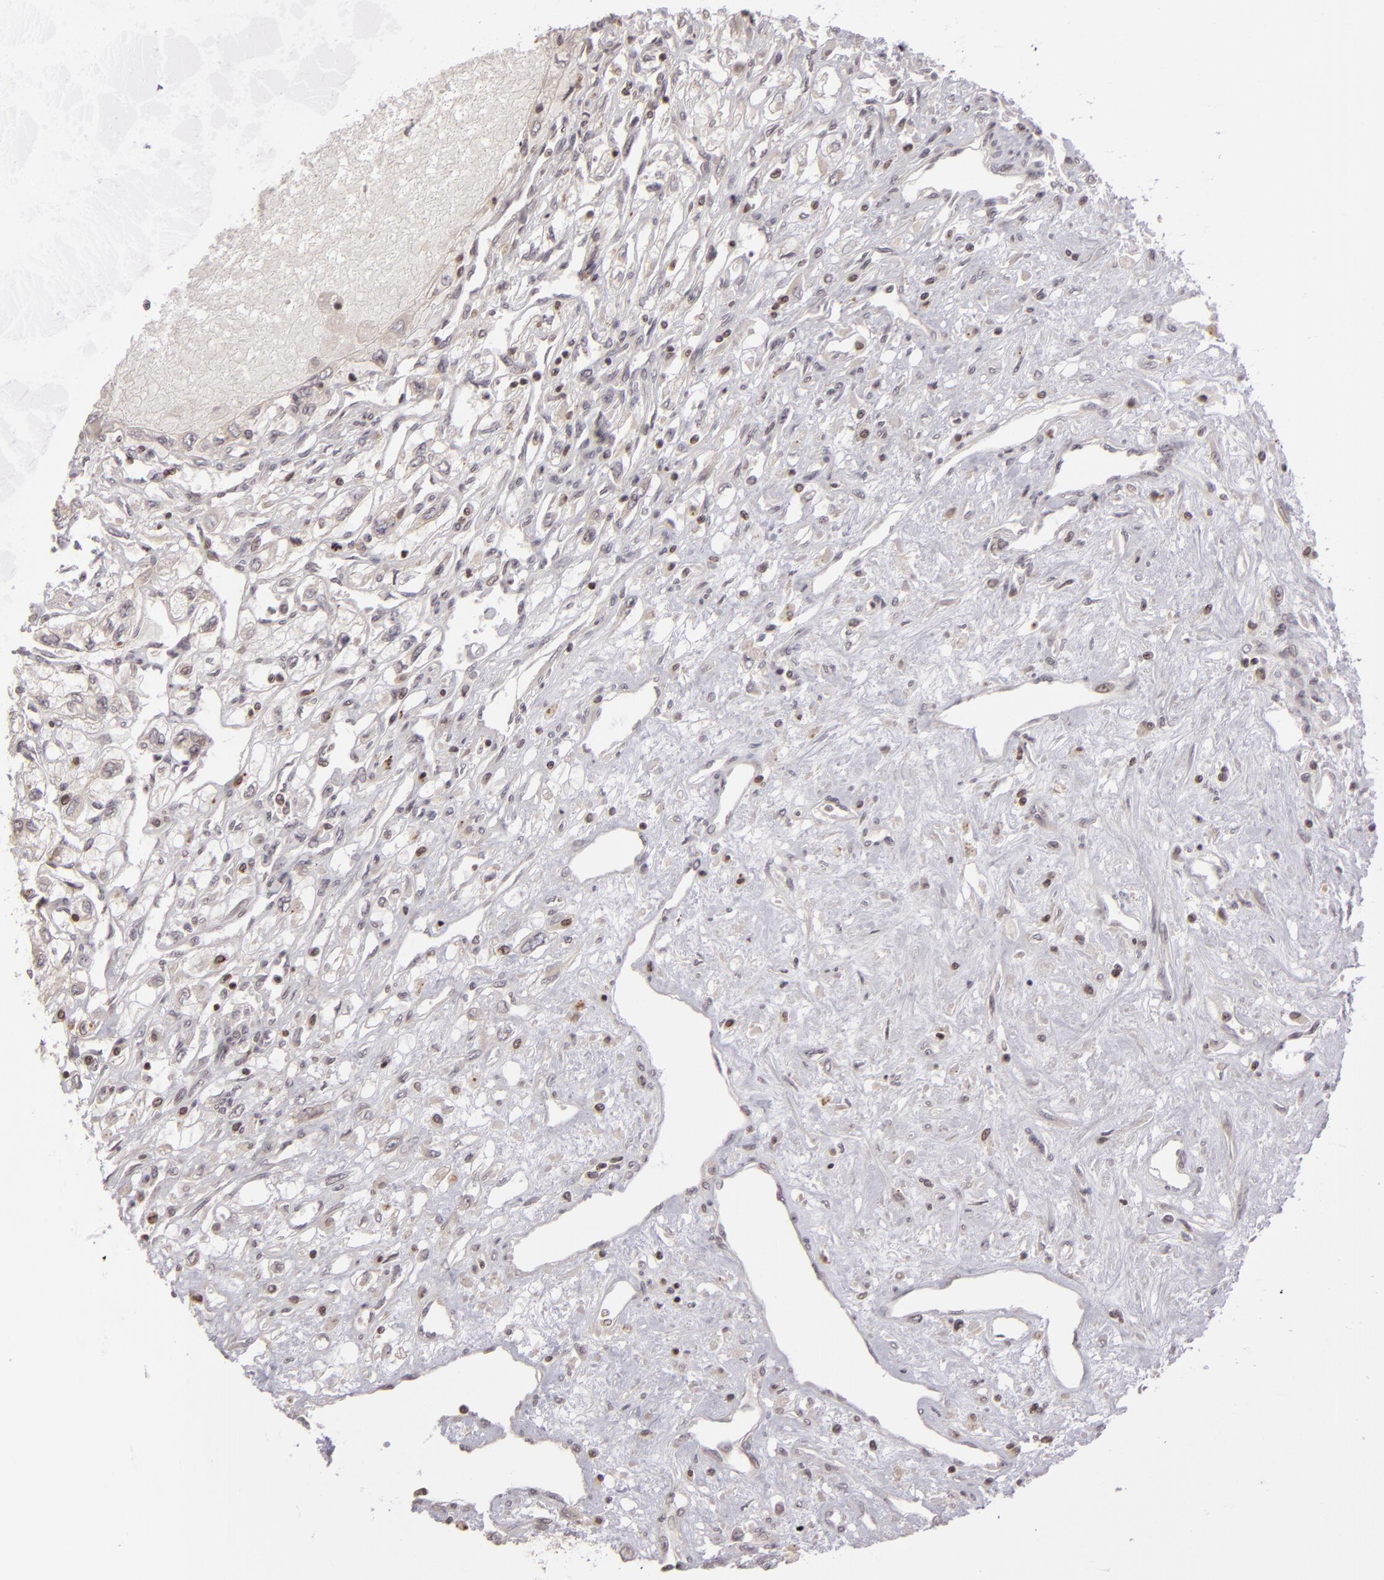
{"staining": {"intensity": "negative", "quantity": "none", "location": "none"}, "tissue": "renal cancer", "cell_type": "Tumor cells", "image_type": "cancer", "snomed": [{"axis": "morphology", "description": "Adenocarcinoma, NOS"}, {"axis": "topography", "description": "Kidney"}], "caption": "A high-resolution micrograph shows immunohistochemistry (IHC) staining of adenocarcinoma (renal), which demonstrates no significant positivity in tumor cells.", "gene": "AKAP6", "patient": {"sex": "male", "age": 57}}